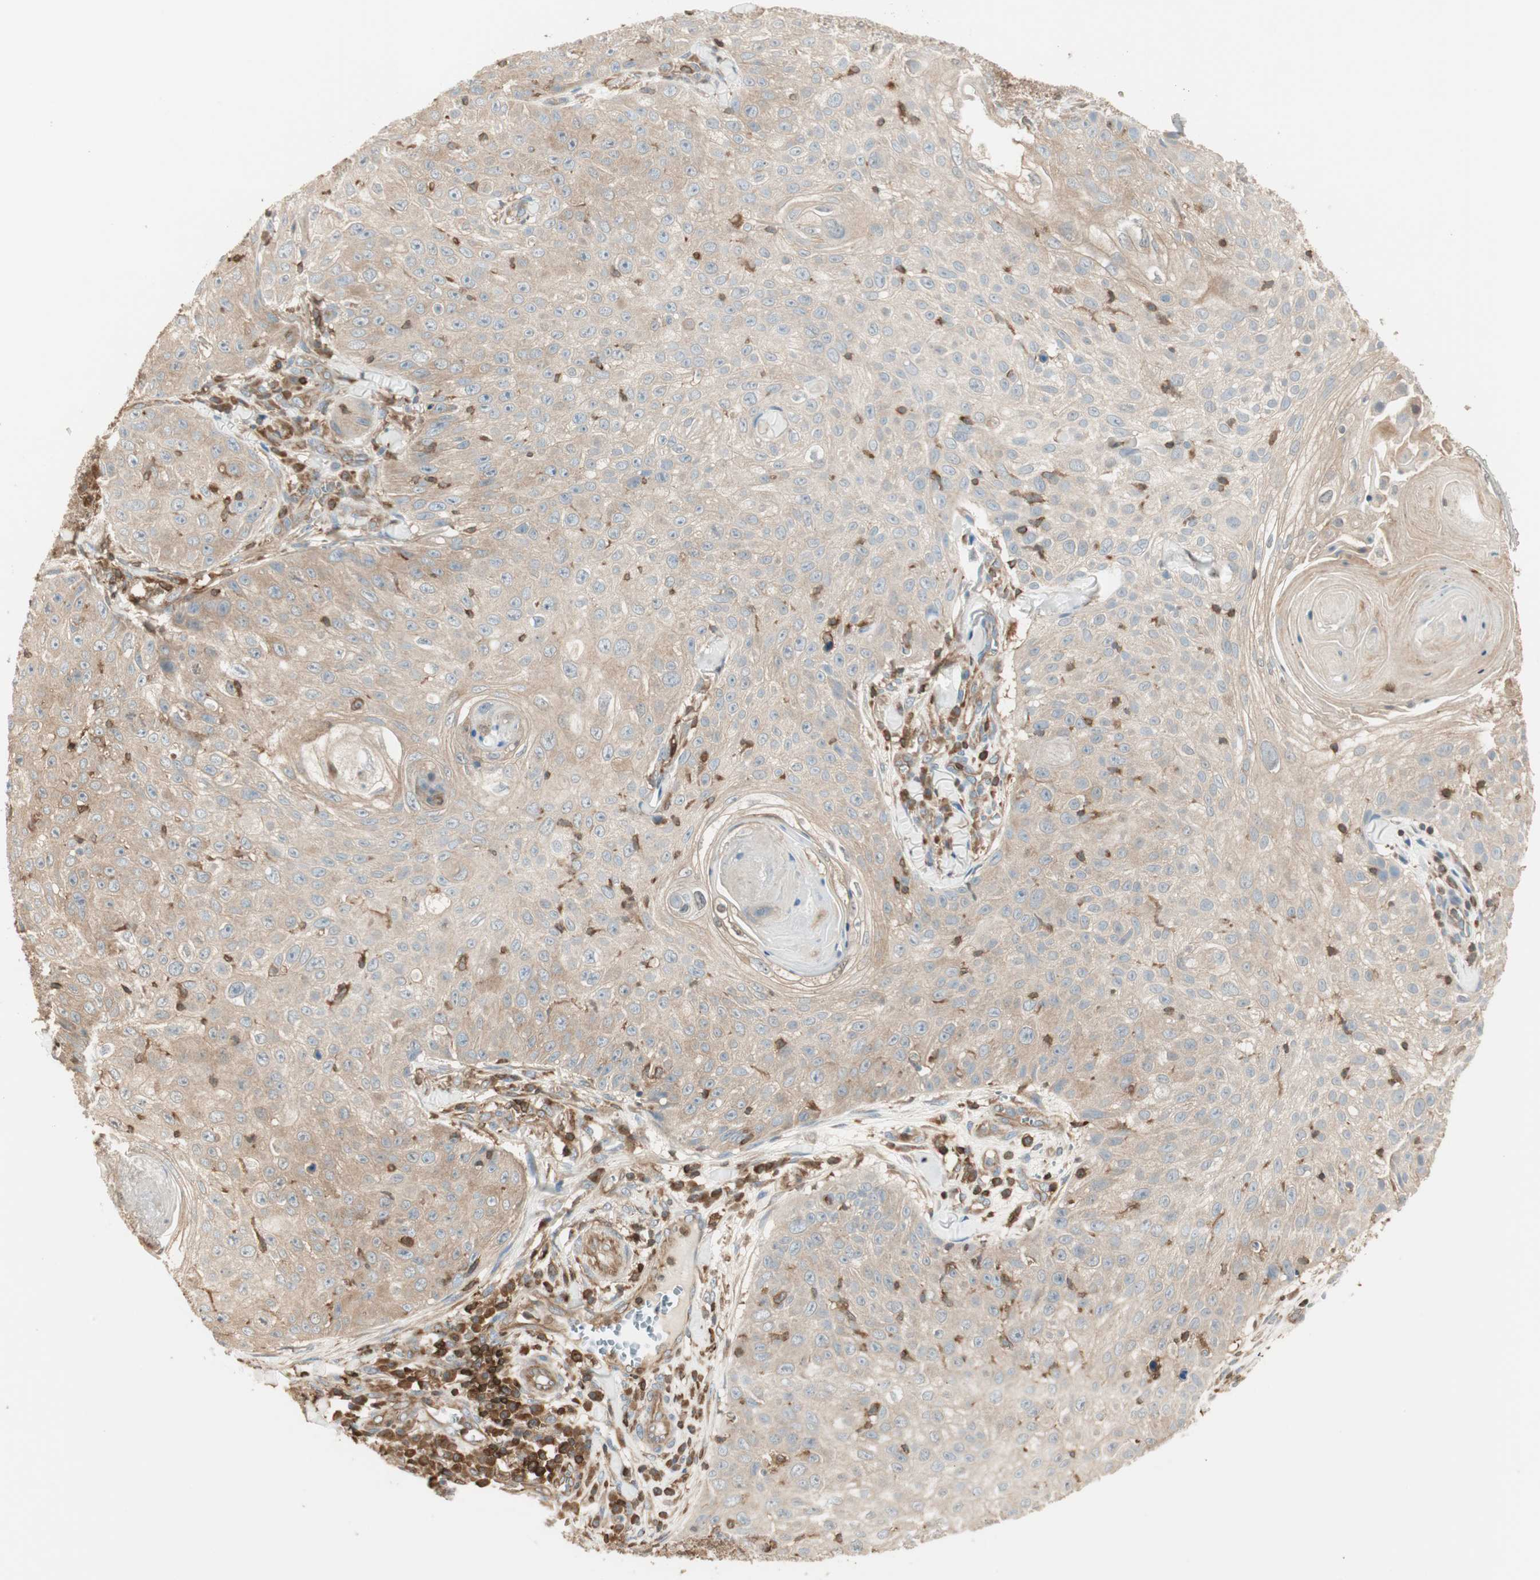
{"staining": {"intensity": "weak", "quantity": "25%-75%", "location": "cytoplasmic/membranous"}, "tissue": "skin cancer", "cell_type": "Tumor cells", "image_type": "cancer", "snomed": [{"axis": "morphology", "description": "Squamous cell carcinoma, NOS"}, {"axis": "topography", "description": "Skin"}], "caption": "A high-resolution histopathology image shows IHC staining of skin cancer (squamous cell carcinoma), which demonstrates weak cytoplasmic/membranous positivity in approximately 25%-75% of tumor cells. The staining is performed using DAB (3,3'-diaminobenzidine) brown chromogen to label protein expression. The nuclei are counter-stained blue using hematoxylin.", "gene": "CRLF3", "patient": {"sex": "male", "age": 86}}